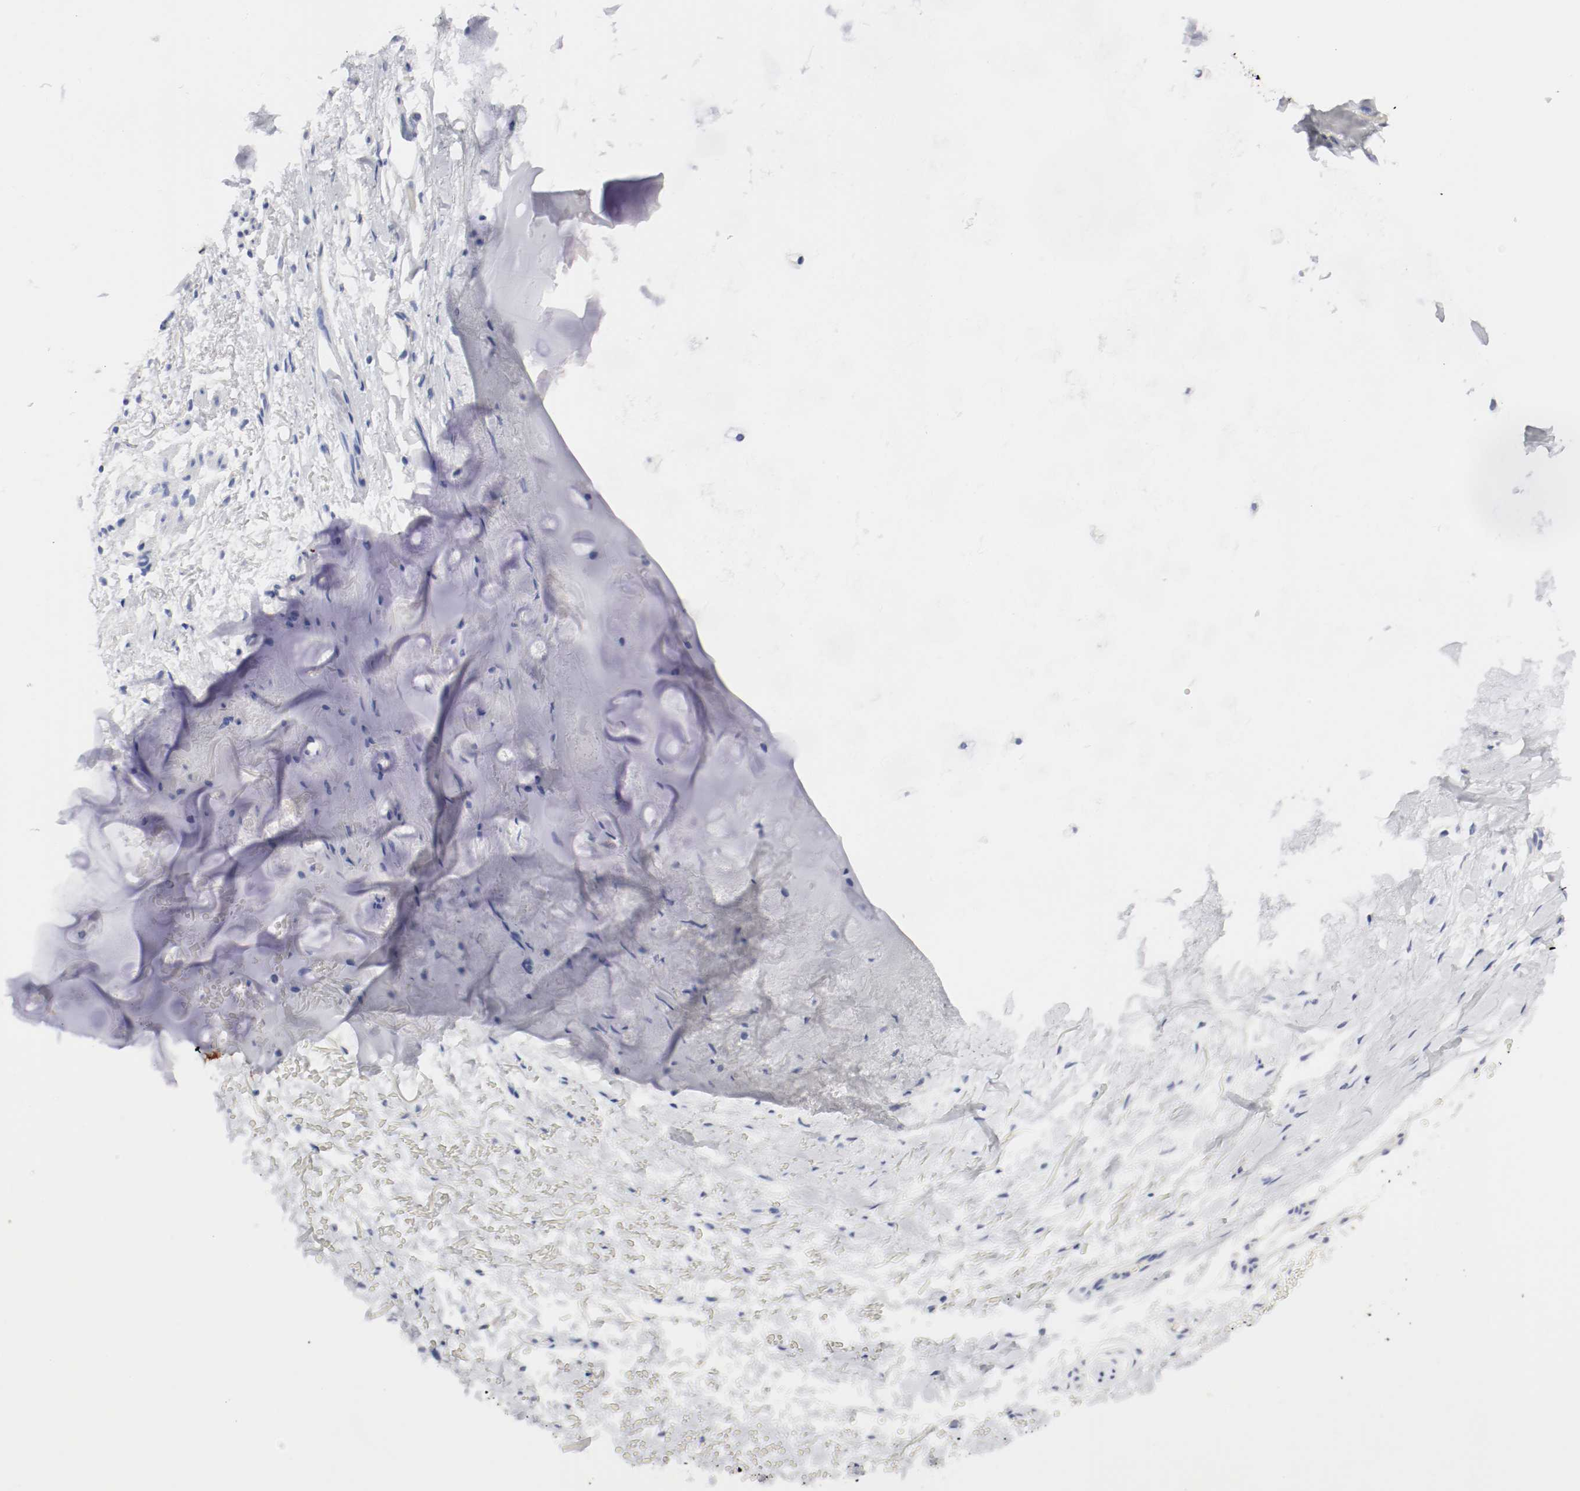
{"staining": {"intensity": "negative", "quantity": "none", "location": "none"}, "tissue": "adipose tissue", "cell_type": "Adipocytes", "image_type": "normal", "snomed": [{"axis": "morphology", "description": "Normal tissue, NOS"}, {"axis": "topography", "description": "Cartilage tissue"}, {"axis": "topography", "description": "Bronchus"}], "caption": "The immunohistochemistry (IHC) histopathology image has no significant positivity in adipocytes of adipose tissue.", "gene": "GAD1", "patient": {"sex": "female", "age": 73}}